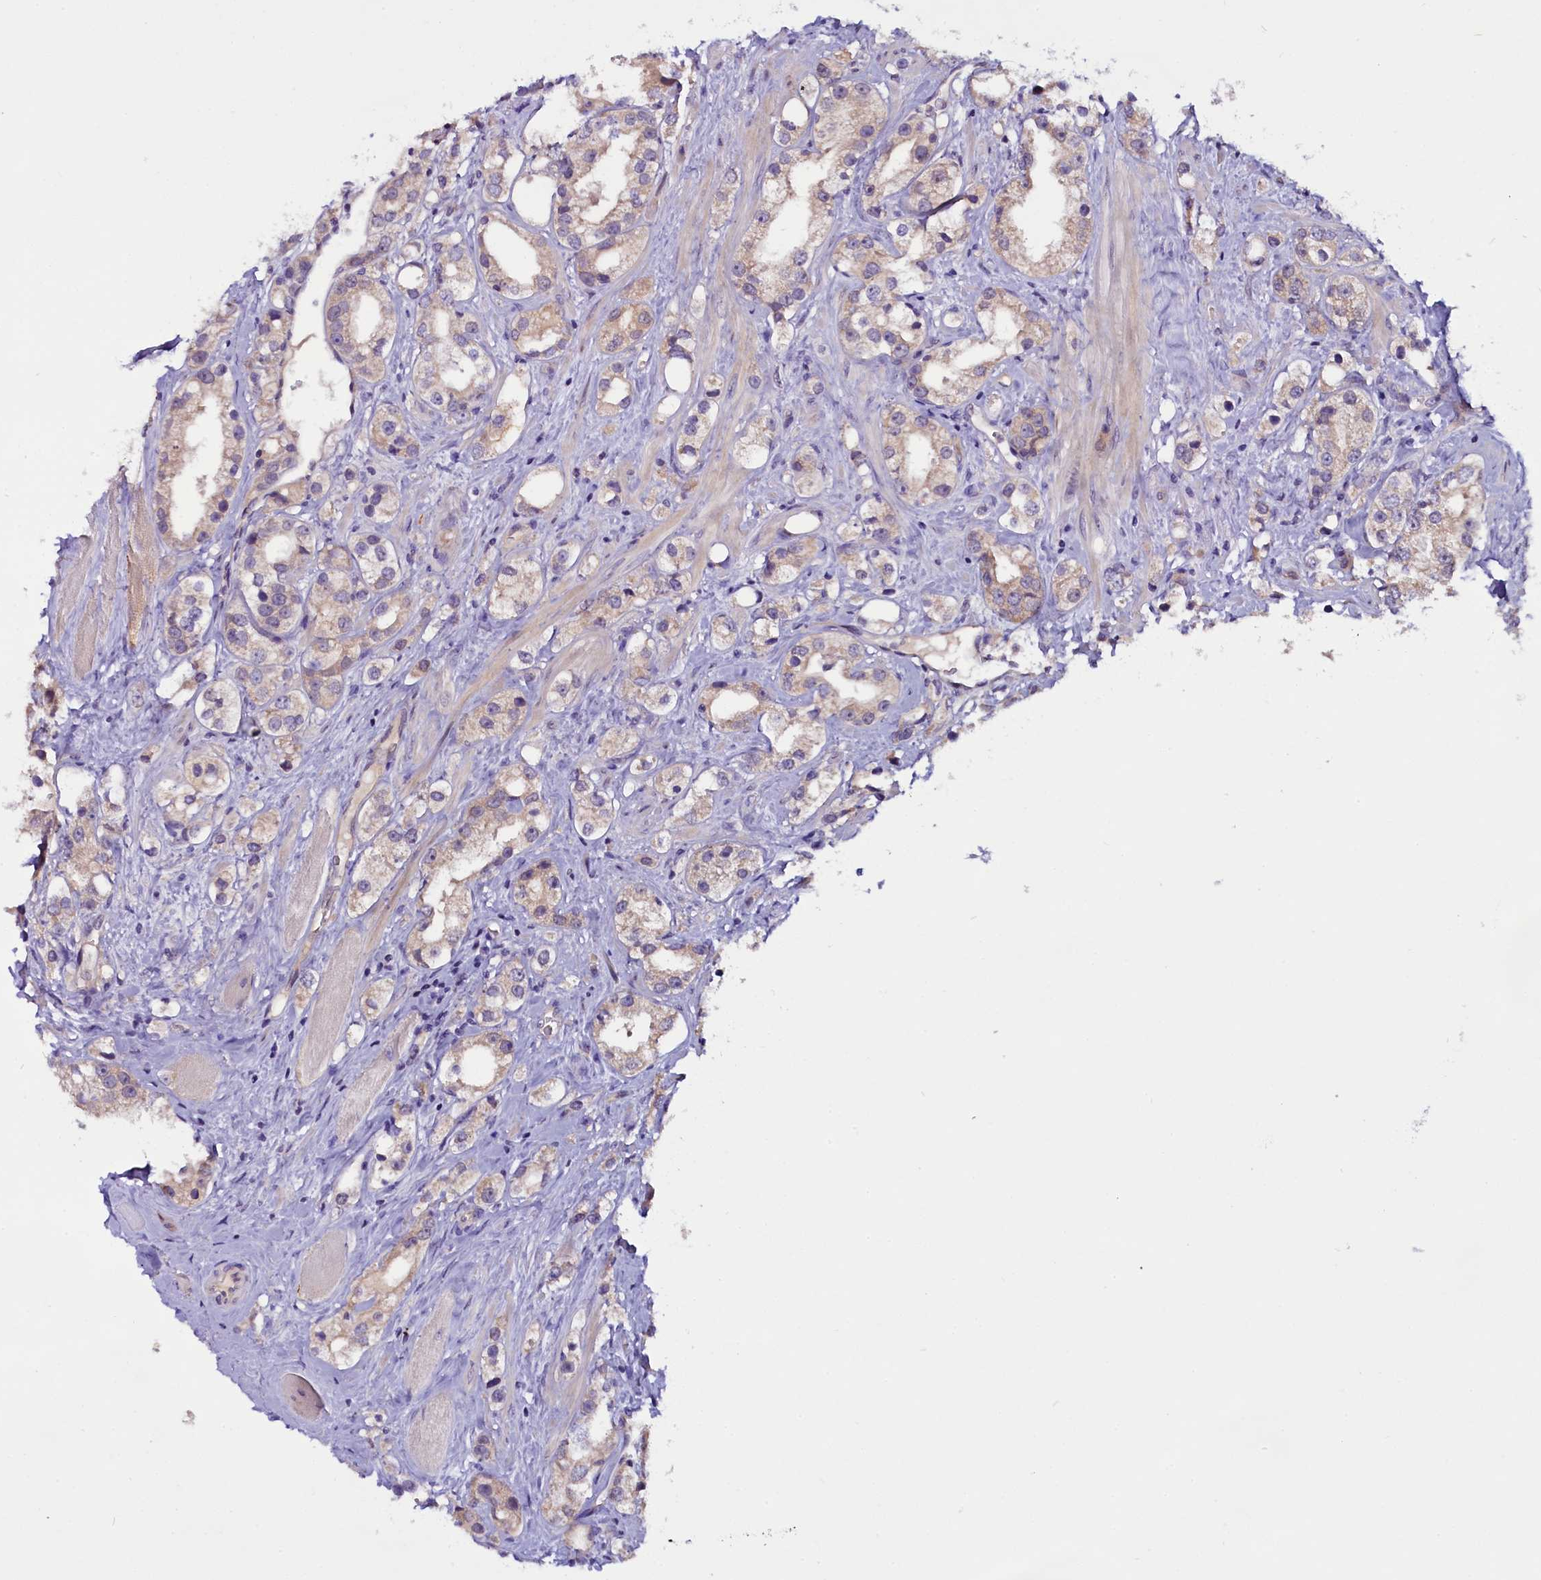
{"staining": {"intensity": "weak", "quantity": ">75%", "location": "cytoplasmic/membranous"}, "tissue": "prostate cancer", "cell_type": "Tumor cells", "image_type": "cancer", "snomed": [{"axis": "morphology", "description": "Adenocarcinoma, NOS"}, {"axis": "topography", "description": "Prostate"}], "caption": "Prostate adenocarcinoma stained for a protein reveals weak cytoplasmic/membranous positivity in tumor cells.", "gene": "C9orf40", "patient": {"sex": "male", "age": 79}}